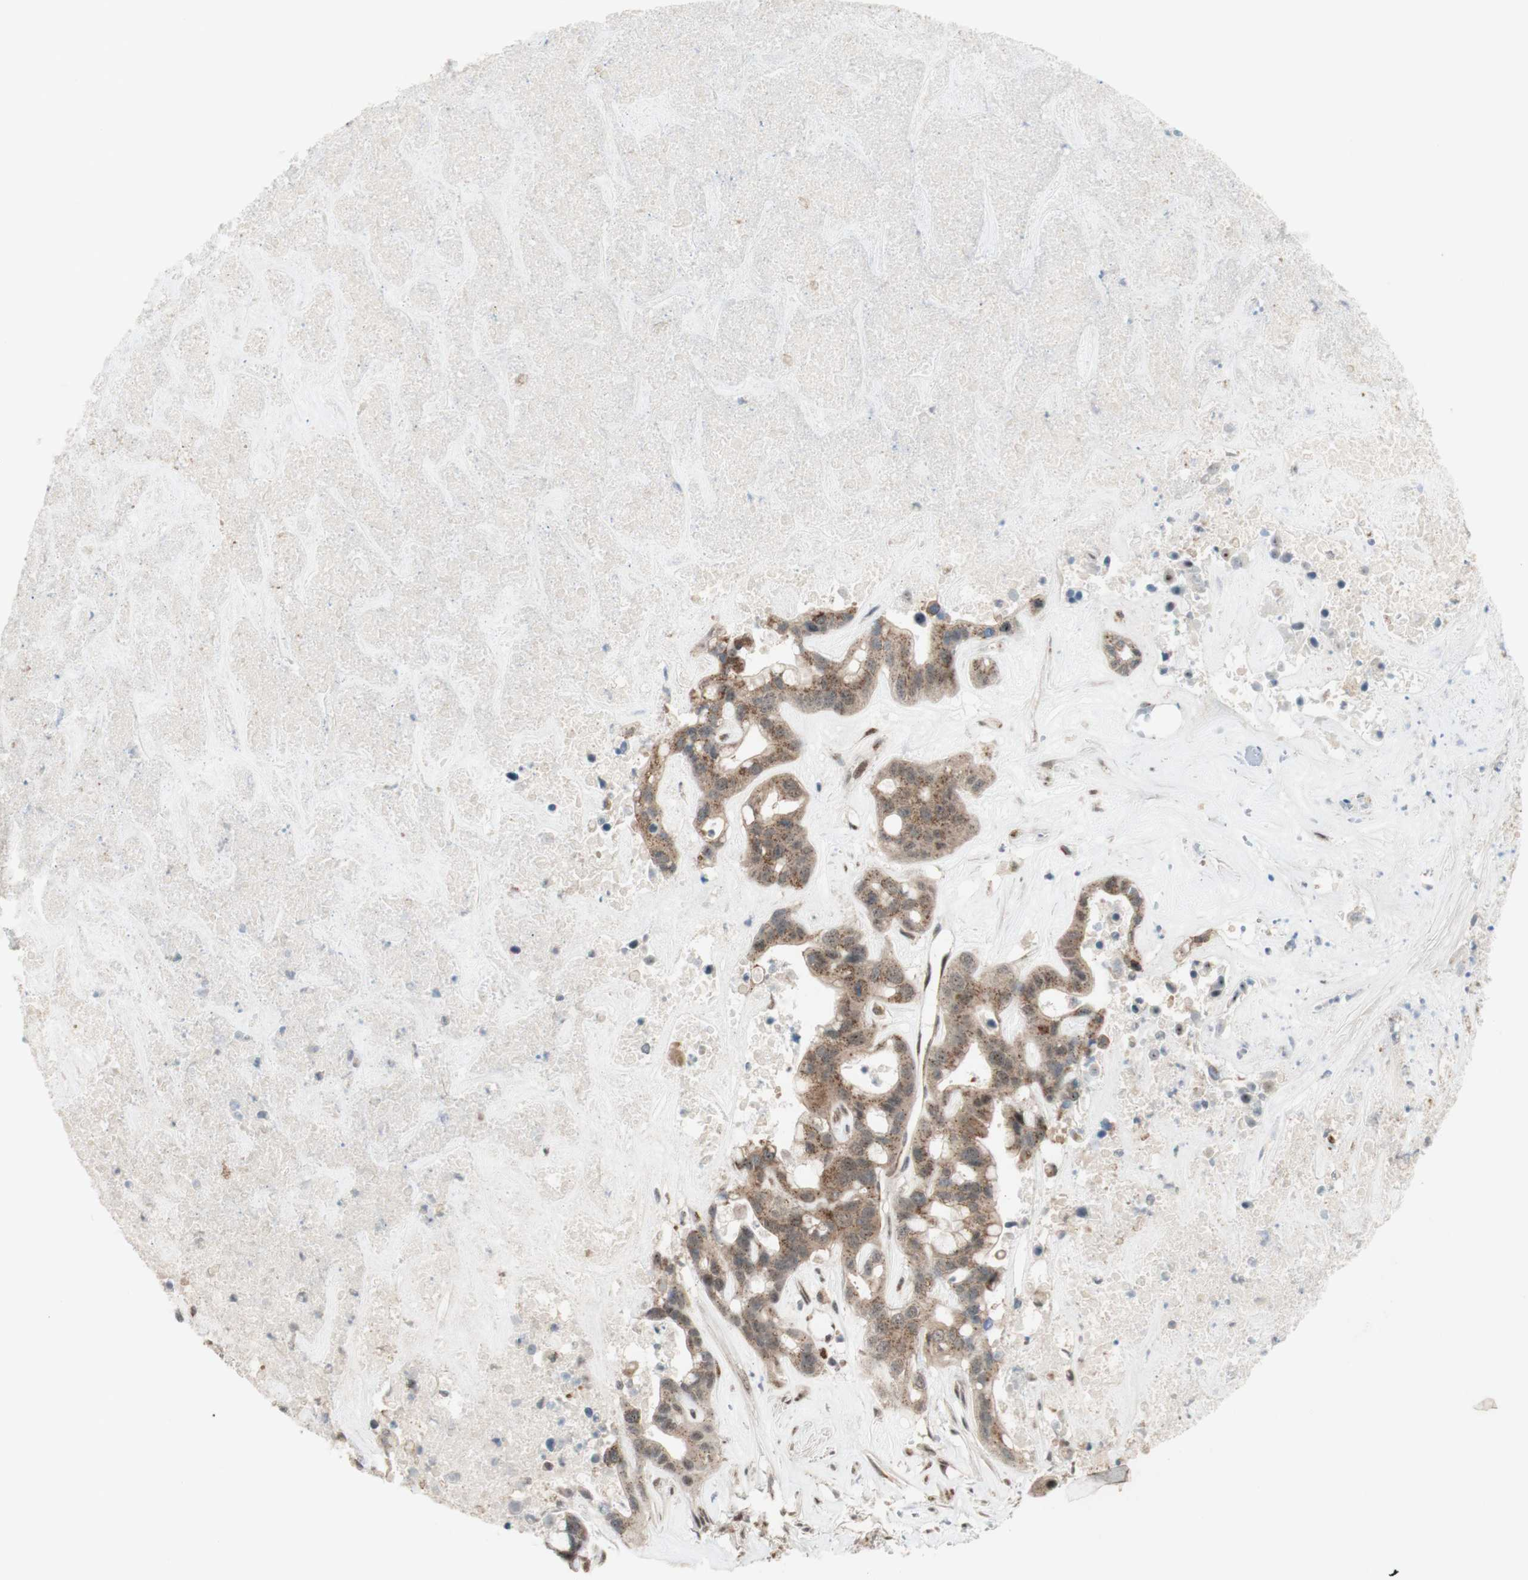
{"staining": {"intensity": "moderate", "quantity": ">75%", "location": "cytoplasmic/membranous"}, "tissue": "liver cancer", "cell_type": "Tumor cells", "image_type": "cancer", "snomed": [{"axis": "morphology", "description": "Cholangiocarcinoma"}, {"axis": "topography", "description": "Liver"}], "caption": "Immunohistochemistry (IHC) photomicrograph of neoplastic tissue: human liver cancer (cholangiocarcinoma) stained using immunohistochemistry demonstrates medium levels of moderate protein expression localized specifically in the cytoplasmic/membranous of tumor cells, appearing as a cytoplasmic/membranous brown color.", "gene": "CYLD", "patient": {"sex": "female", "age": 65}}